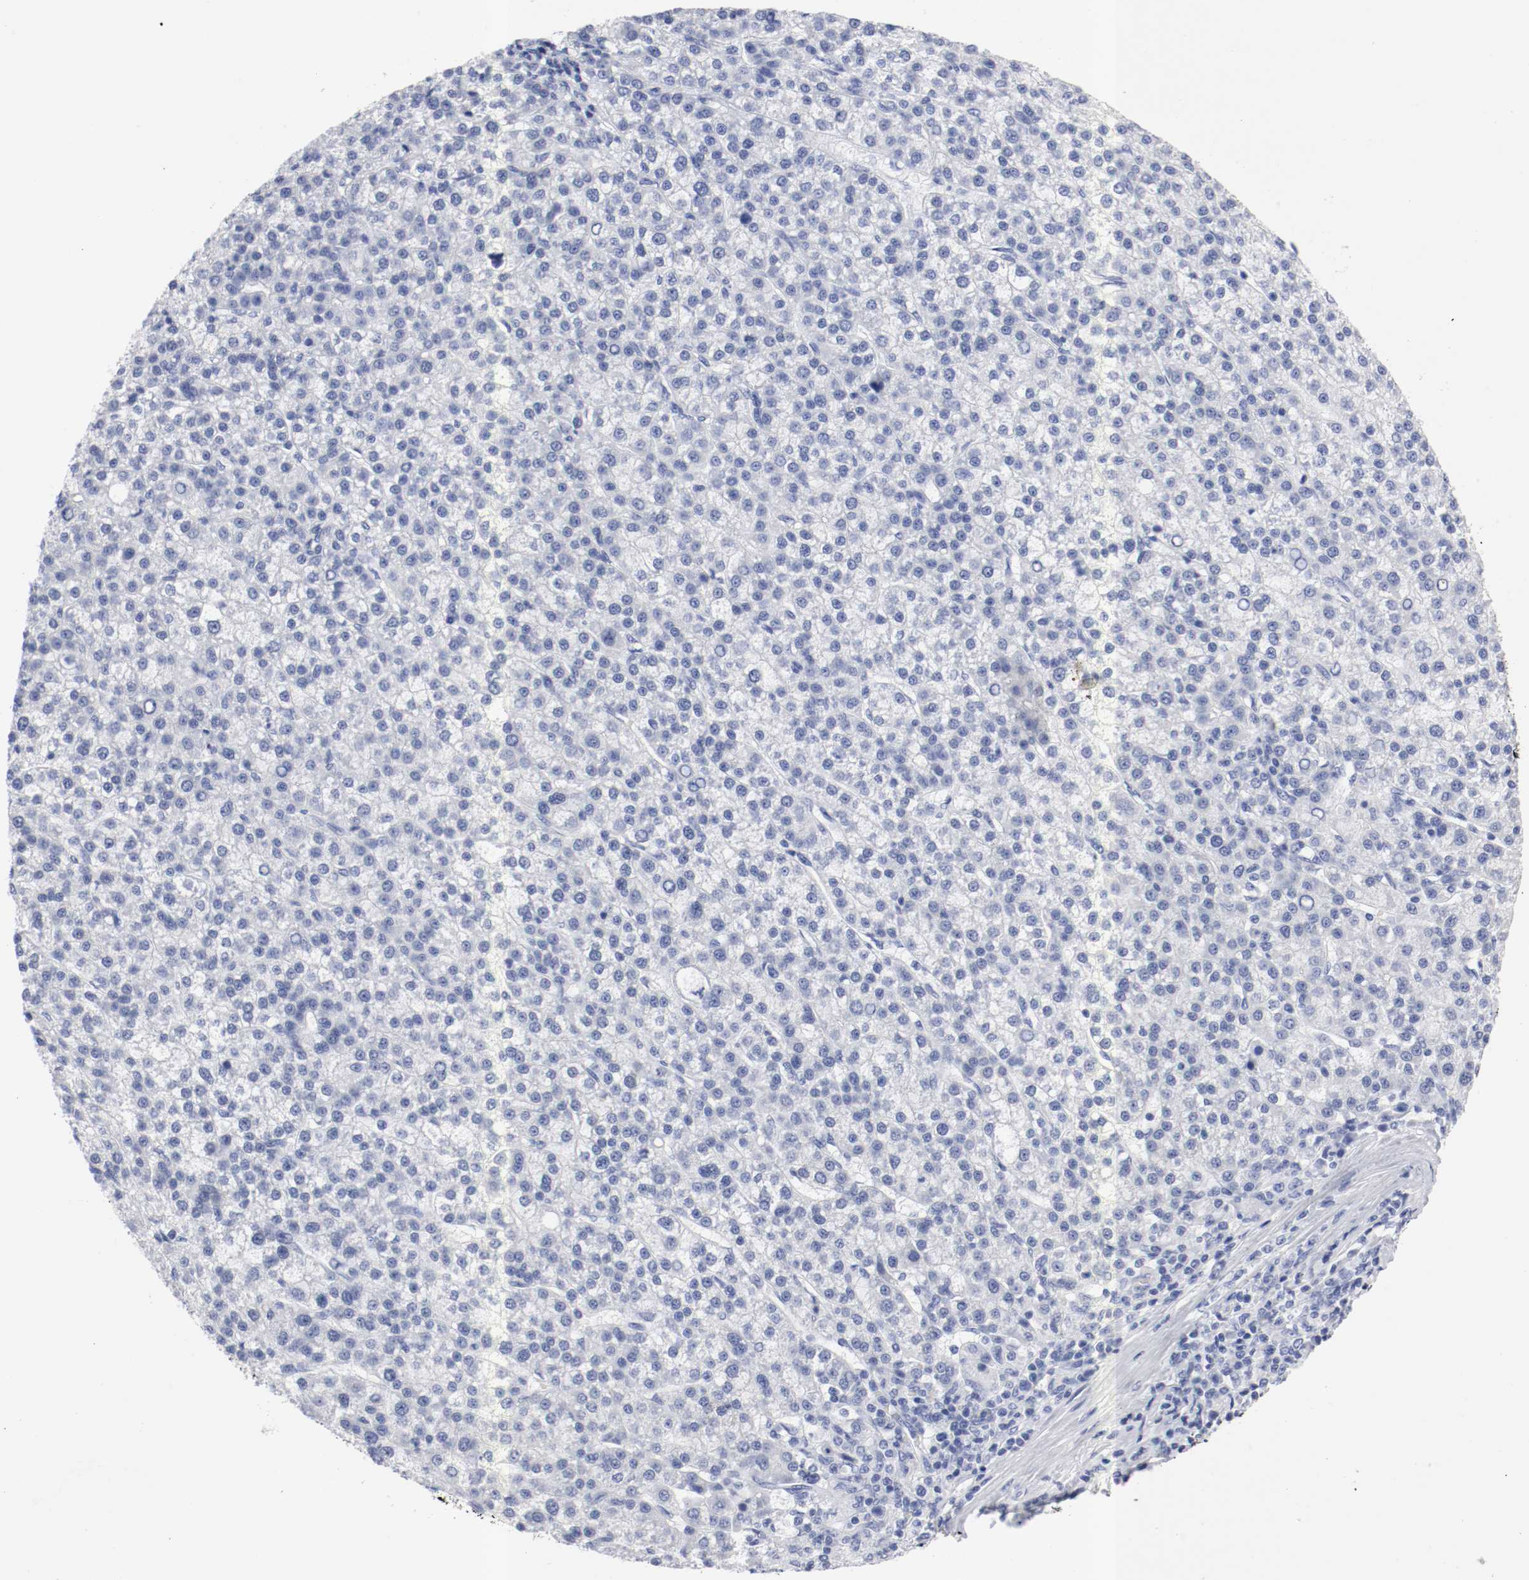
{"staining": {"intensity": "negative", "quantity": "none", "location": "none"}, "tissue": "liver cancer", "cell_type": "Tumor cells", "image_type": "cancer", "snomed": [{"axis": "morphology", "description": "Carcinoma, Hepatocellular, NOS"}, {"axis": "topography", "description": "Liver"}], "caption": "Immunohistochemical staining of human hepatocellular carcinoma (liver) exhibits no significant positivity in tumor cells.", "gene": "GAD1", "patient": {"sex": "female", "age": 58}}